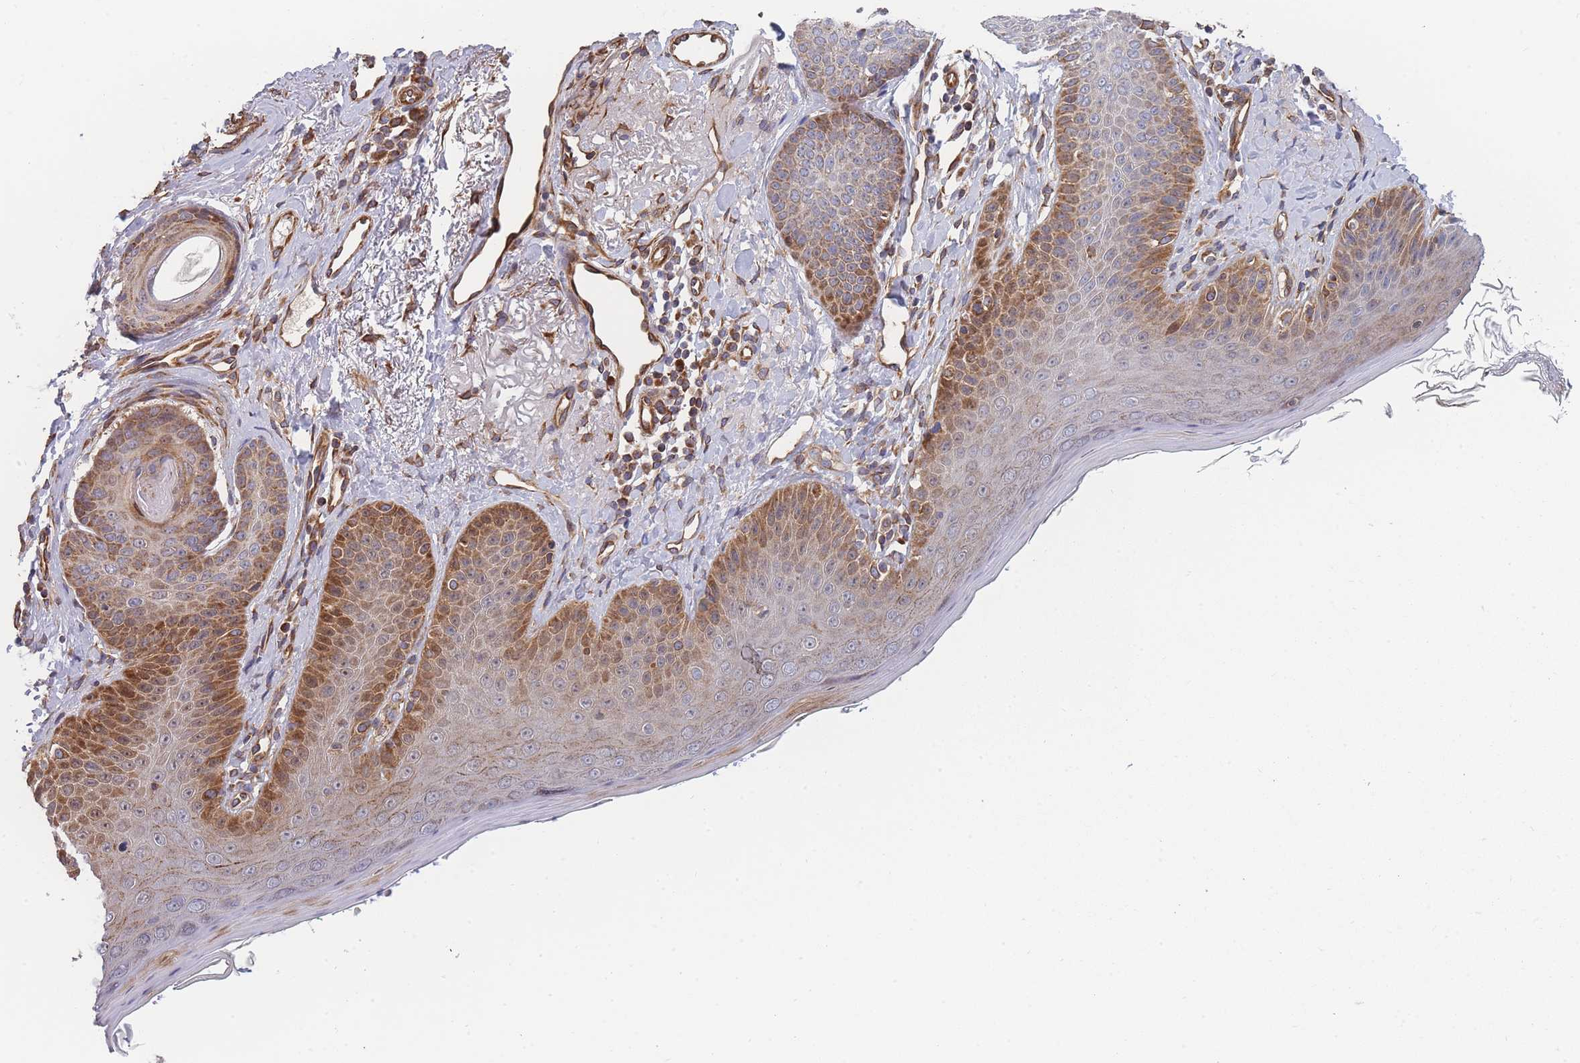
{"staining": {"intensity": "moderate", "quantity": ">75%", "location": "cytoplasmic/membranous"}, "tissue": "skin", "cell_type": "Fibroblasts", "image_type": "normal", "snomed": [{"axis": "morphology", "description": "Normal tissue, NOS"}, {"axis": "topography", "description": "Skin"}], "caption": "Skin stained with DAB (3,3'-diaminobenzidine) IHC shows medium levels of moderate cytoplasmic/membranous expression in approximately >75% of fibroblasts.", "gene": "MTRES1", "patient": {"sex": "male", "age": 57}}